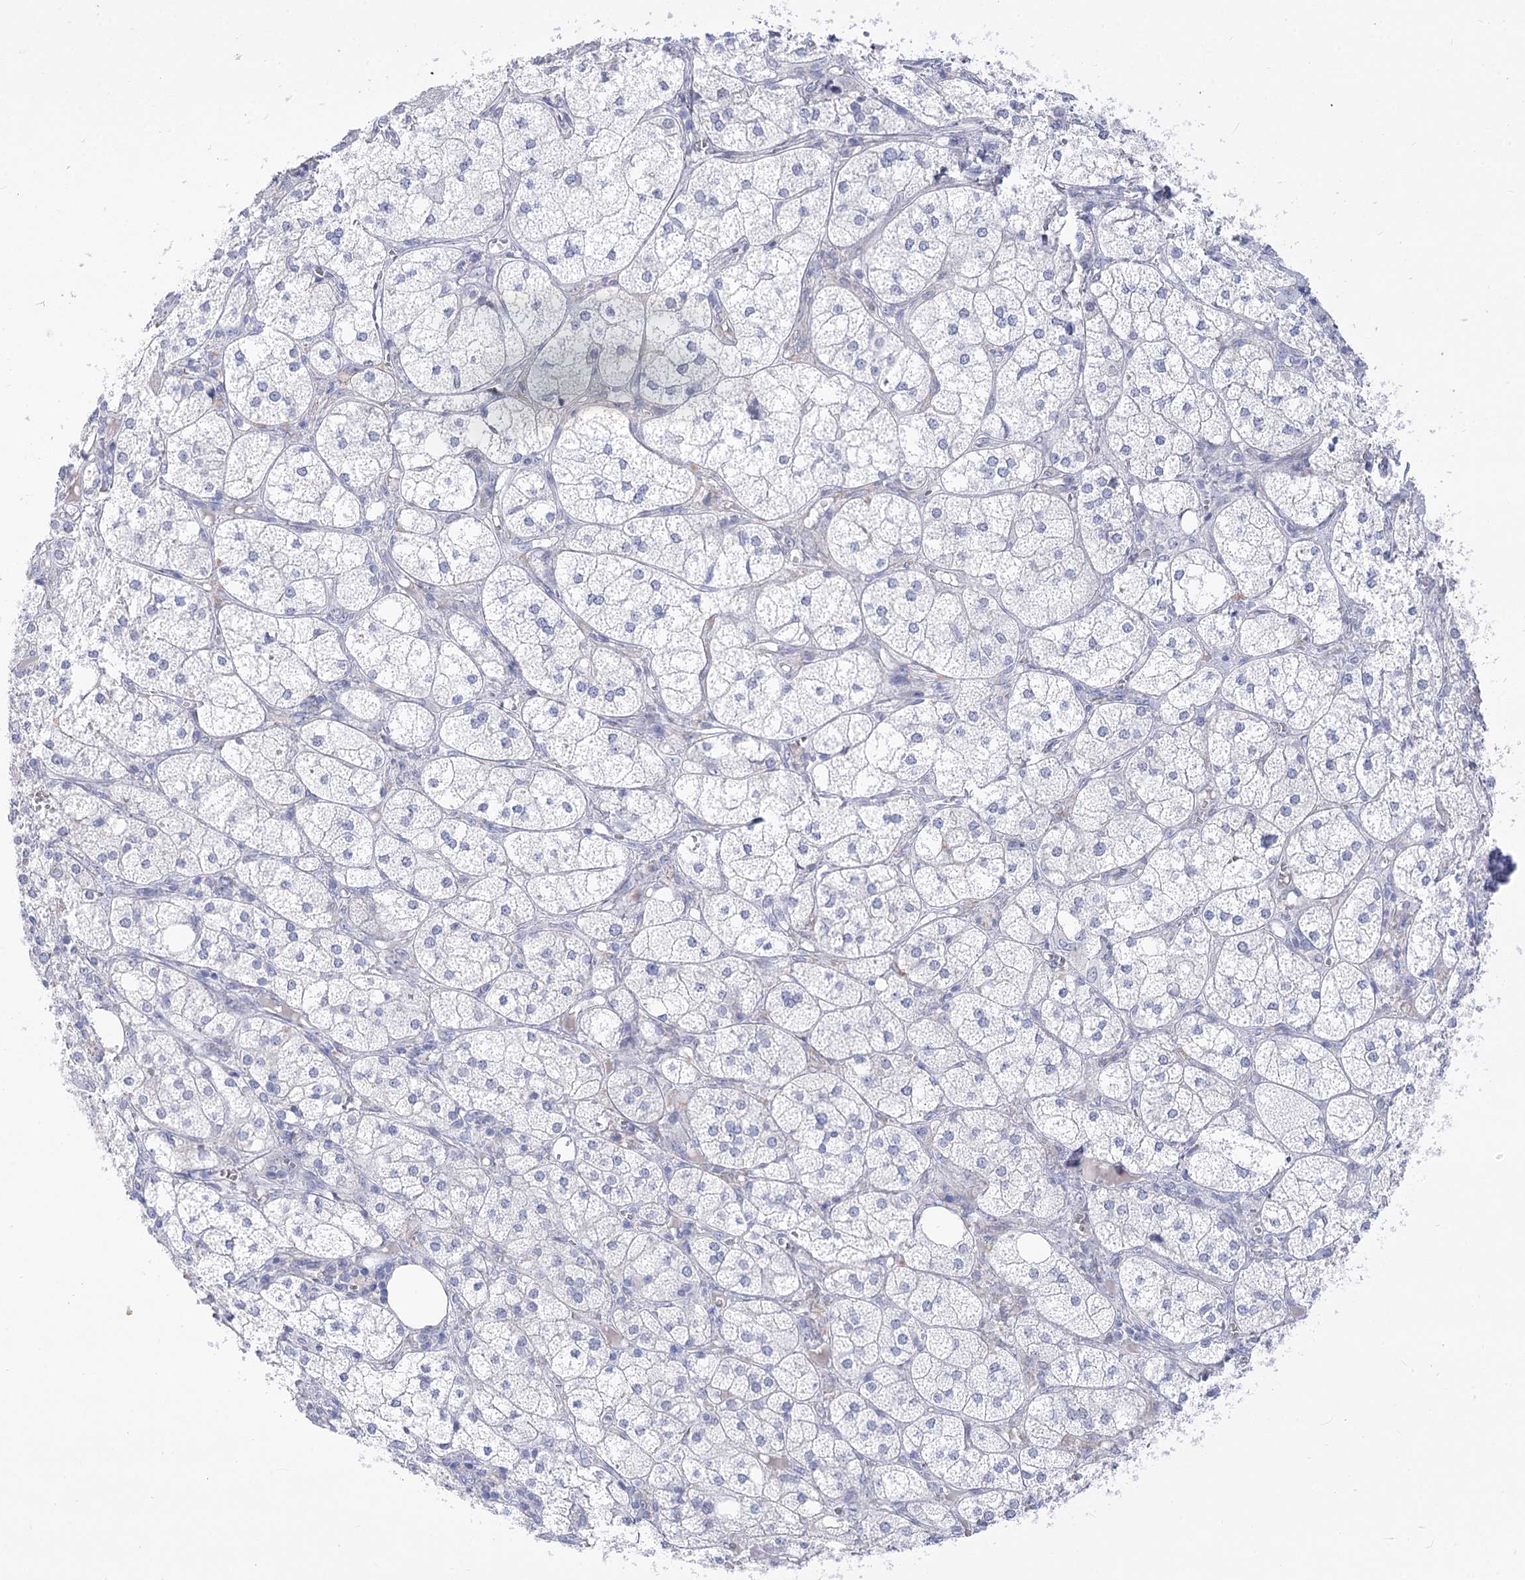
{"staining": {"intensity": "weak", "quantity": "<25%", "location": "cytoplasmic/membranous"}, "tissue": "adrenal gland", "cell_type": "Glandular cells", "image_type": "normal", "snomed": [{"axis": "morphology", "description": "Normal tissue, NOS"}, {"axis": "topography", "description": "Adrenal gland"}], "caption": "Immunohistochemistry (IHC) of normal adrenal gland shows no positivity in glandular cells. (Immunohistochemistry (IHC), brightfield microscopy, high magnification).", "gene": "HELT", "patient": {"sex": "female", "age": 61}}